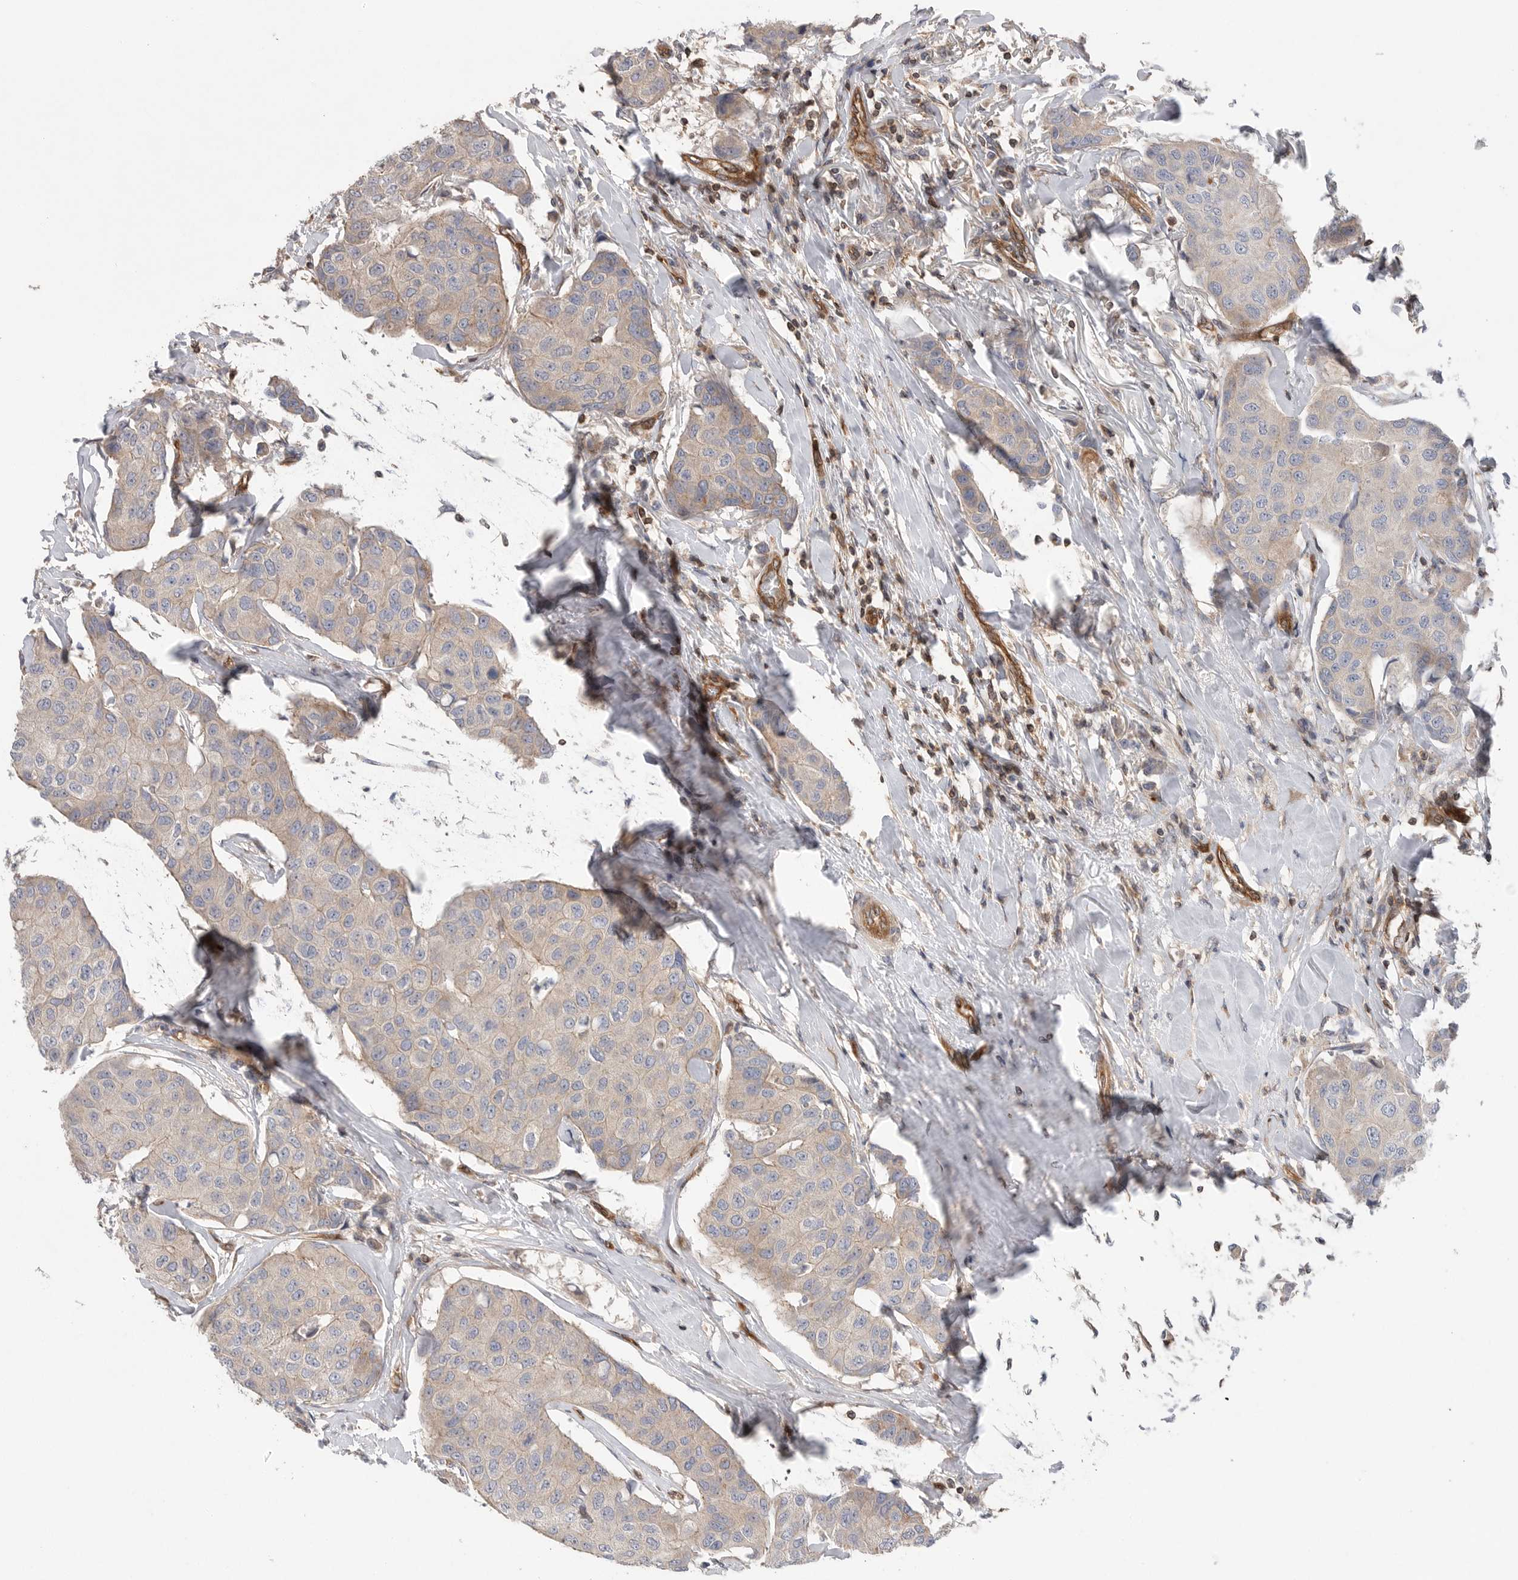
{"staining": {"intensity": "negative", "quantity": "none", "location": "none"}, "tissue": "breast cancer", "cell_type": "Tumor cells", "image_type": "cancer", "snomed": [{"axis": "morphology", "description": "Duct carcinoma"}, {"axis": "topography", "description": "Breast"}], "caption": "Tumor cells show no significant expression in breast cancer (infiltrating ductal carcinoma).", "gene": "PRKCH", "patient": {"sex": "female", "age": 80}}